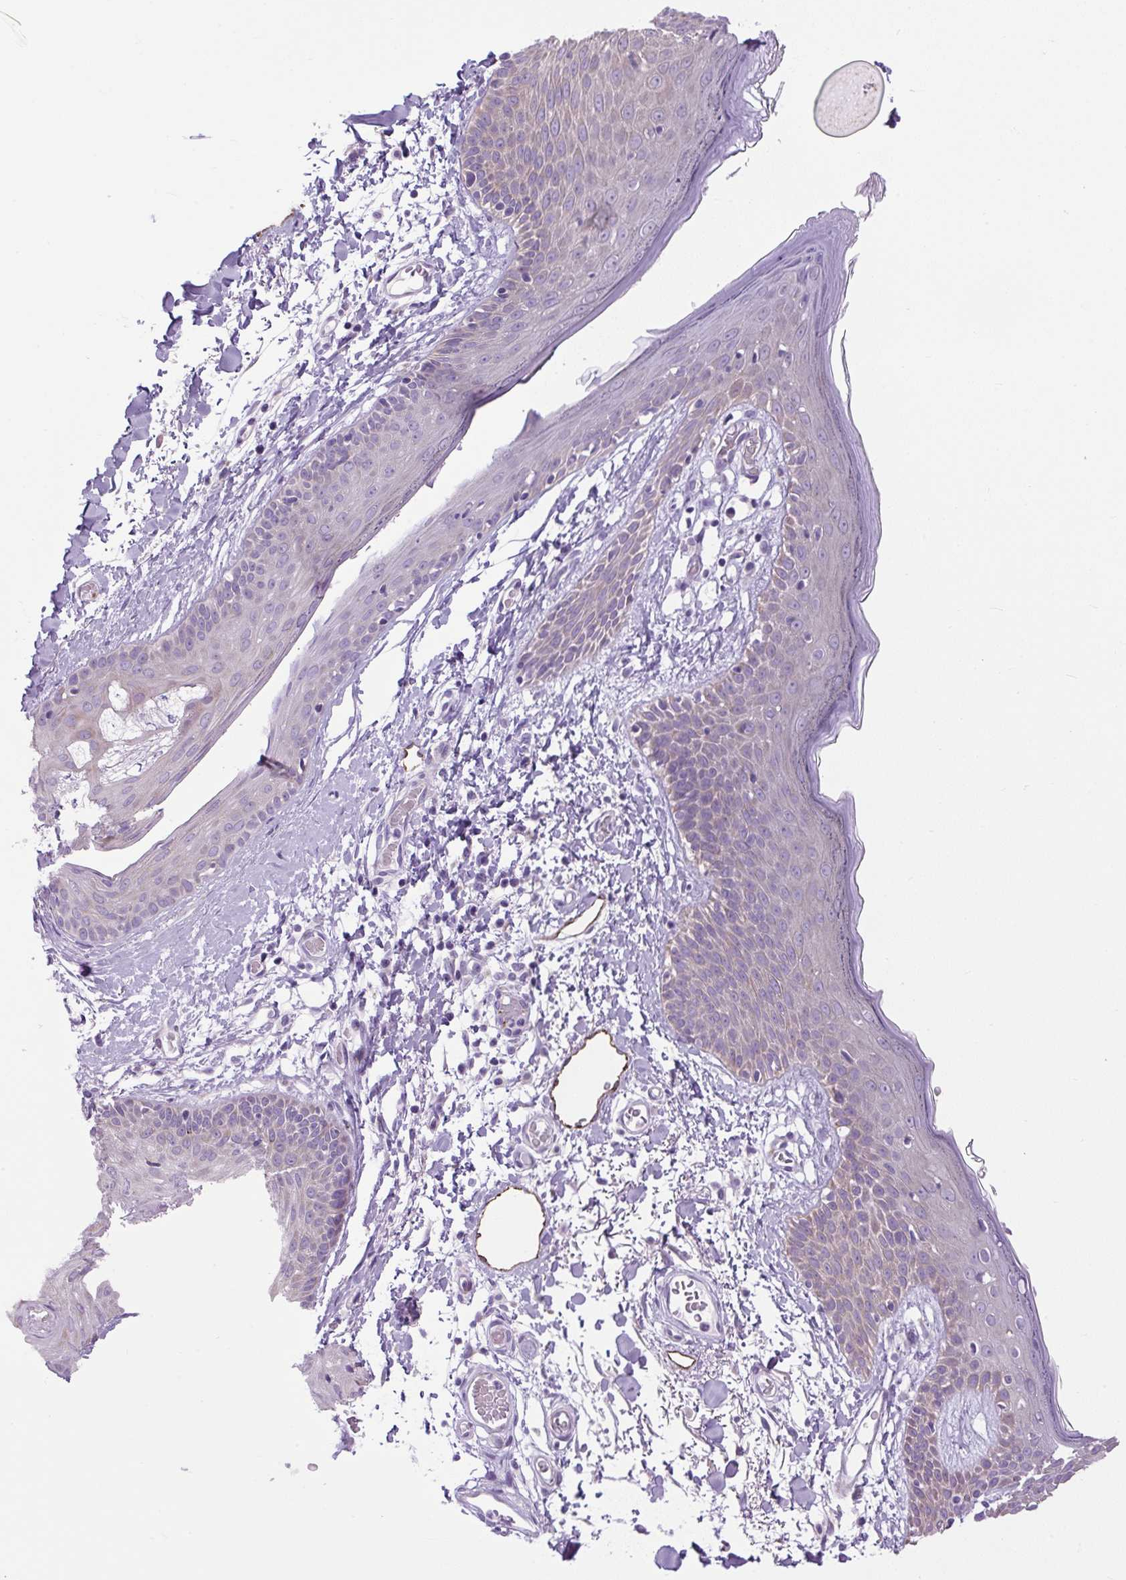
{"staining": {"intensity": "negative", "quantity": "none", "location": "none"}, "tissue": "skin", "cell_type": "Fibroblasts", "image_type": "normal", "snomed": [{"axis": "morphology", "description": "Normal tissue, NOS"}, {"axis": "topography", "description": "Skin"}], "caption": "Image shows no significant protein expression in fibroblasts of benign skin.", "gene": "RNASE10", "patient": {"sex": "male", "age": 79}}